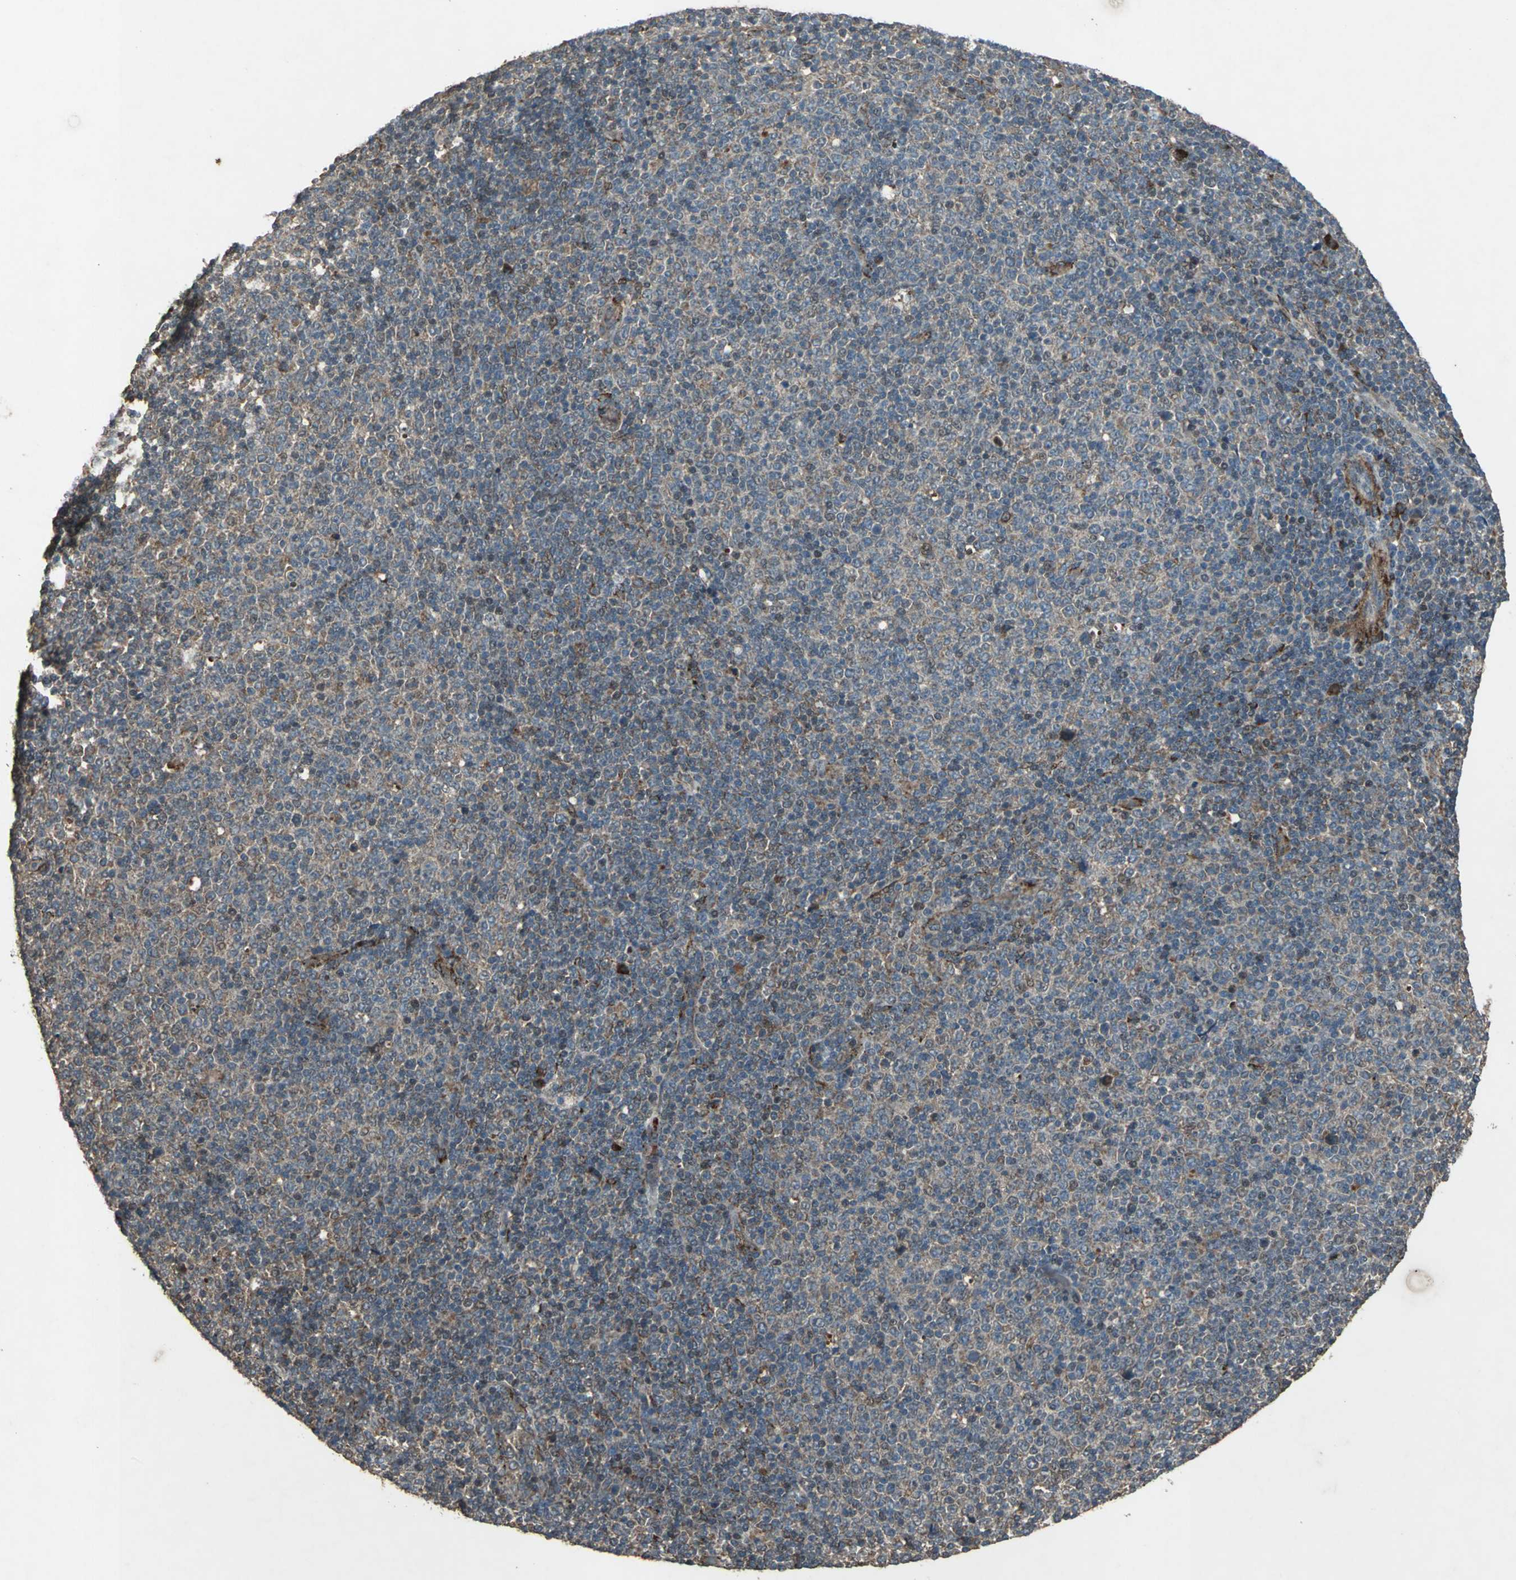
{"staining": {"intensity": "weak", "quantity": ">75%", "location": "cytoplasmic/membranous"}, "tissue": "lymphoma", "cell_type": "Tumor cells", "image_type": "cancer", "snomed": [{"axis": "morphology", "description": "Malignant lymphoma, non-Hodgkin's type, Low grade"}, {"axis": "topography", "description": "Lymph node"}], "caption": "A brown stain labels weak cytoplasmic/membranous expression of a protein in malignant lymphoma, non-Hodgkin's type (low-grade) tumor cells. The staining was performed using DAB (3,3'-diaminobenzidine) to visualize the protein expression in brown, while the nuclei were stained in blue with hematoxylin (Magnification: 20x).", "gene": "SEPTIN4", "patient": {"sex": "male", "age": 70}}